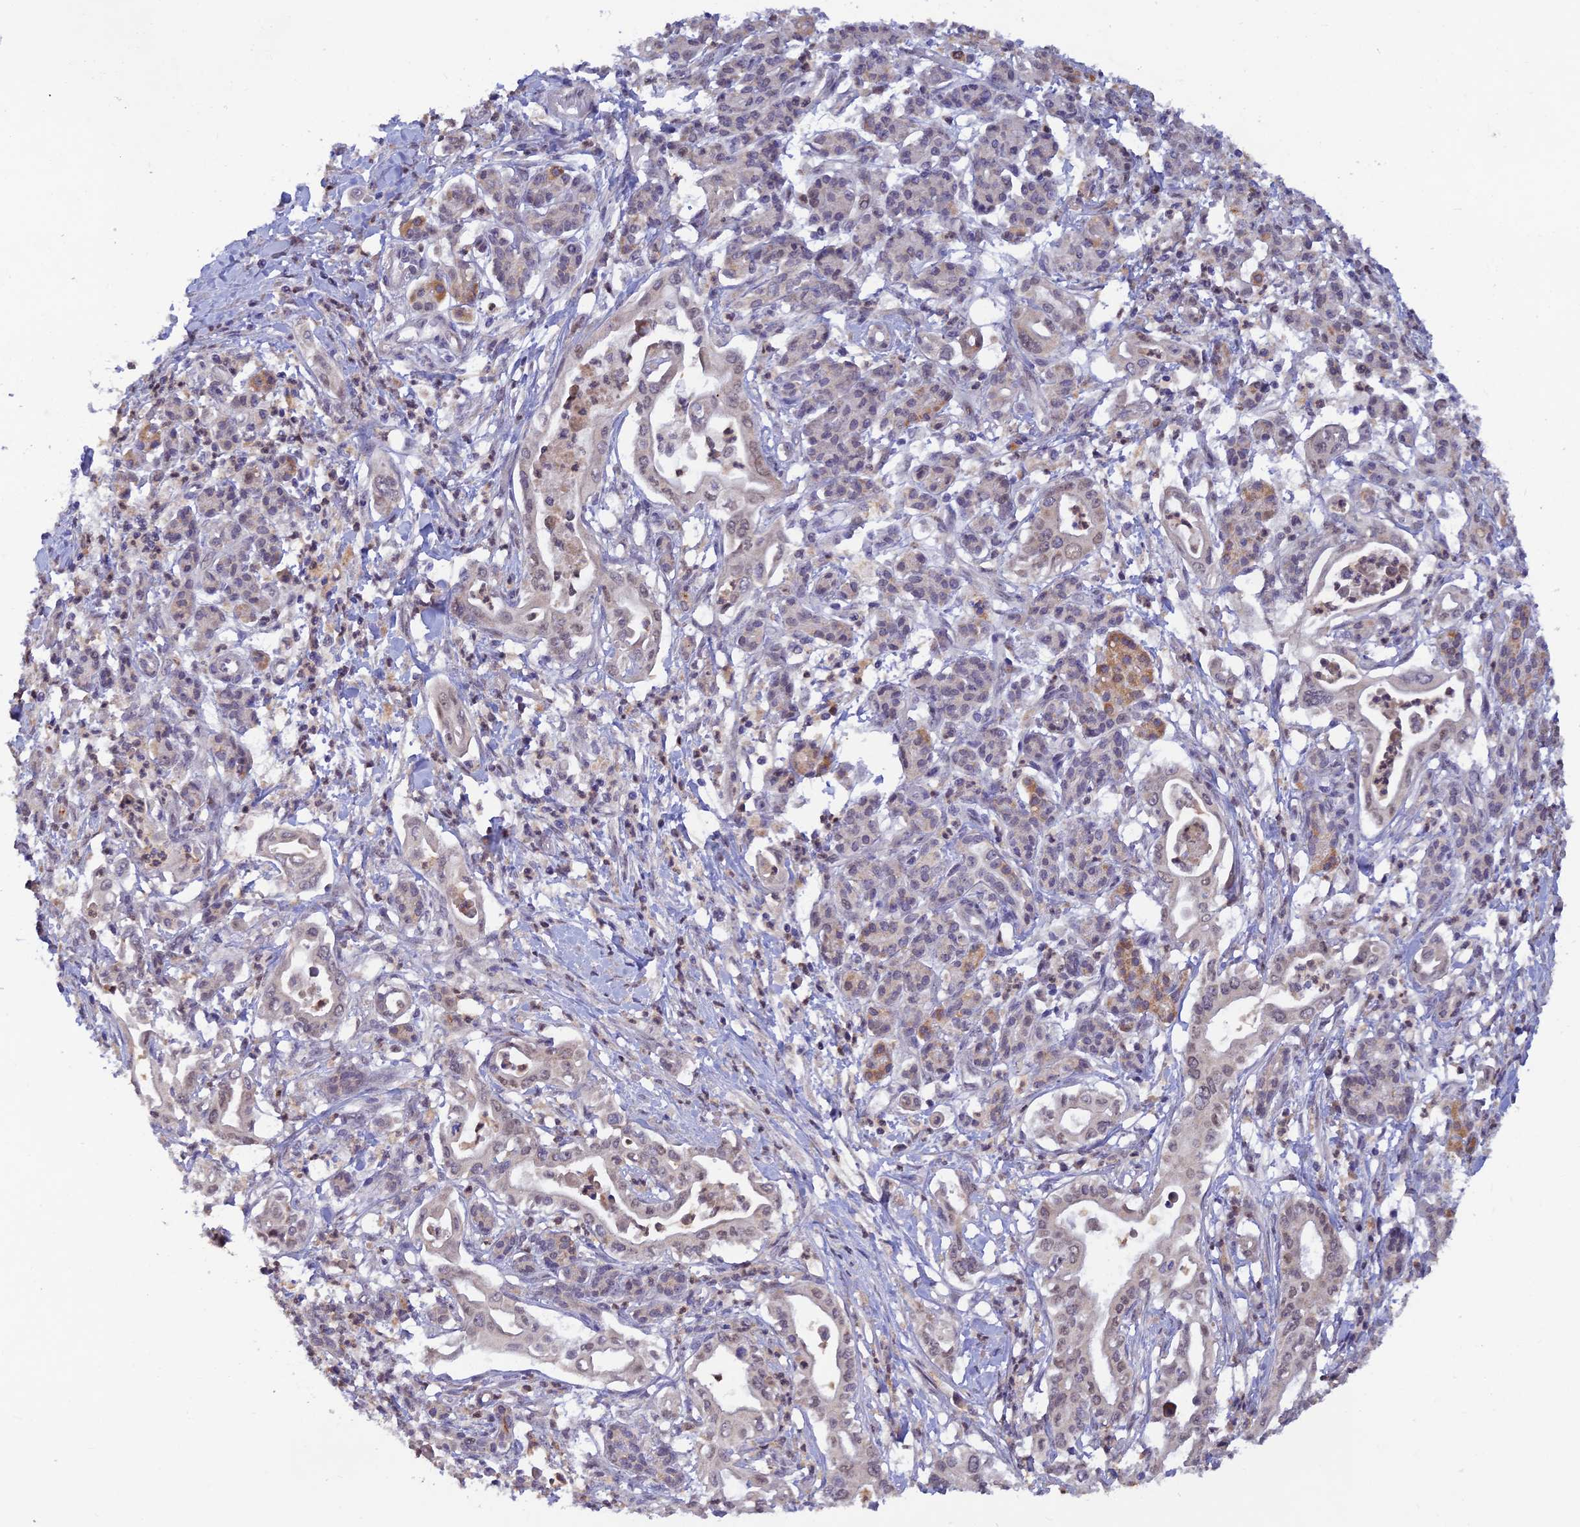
{"staining": {"intensity": "weak", "quantity": "25%-75%", "location": "nuclear"}, "tissue": "pancreatic cancer", "cell_type": "Tumor cells", "image_type": "cancer", "snomed": [{"axis": "morphology", "description": "Adenocarcinoma, NOS"}, {"axis": "topography", "description": "Pancreas"}], "caption": "IHC of pancreatic adenocarcinoma shows low levels of weak nuclear positivity in about 25%-75% of tumor cells. (DAB (3,3'-diaminobenzidine) = brown stain, brightfield microscopy at high magnification).", "gene": "FASTKD5", "patient": {"sex": "female", "age": 77}}